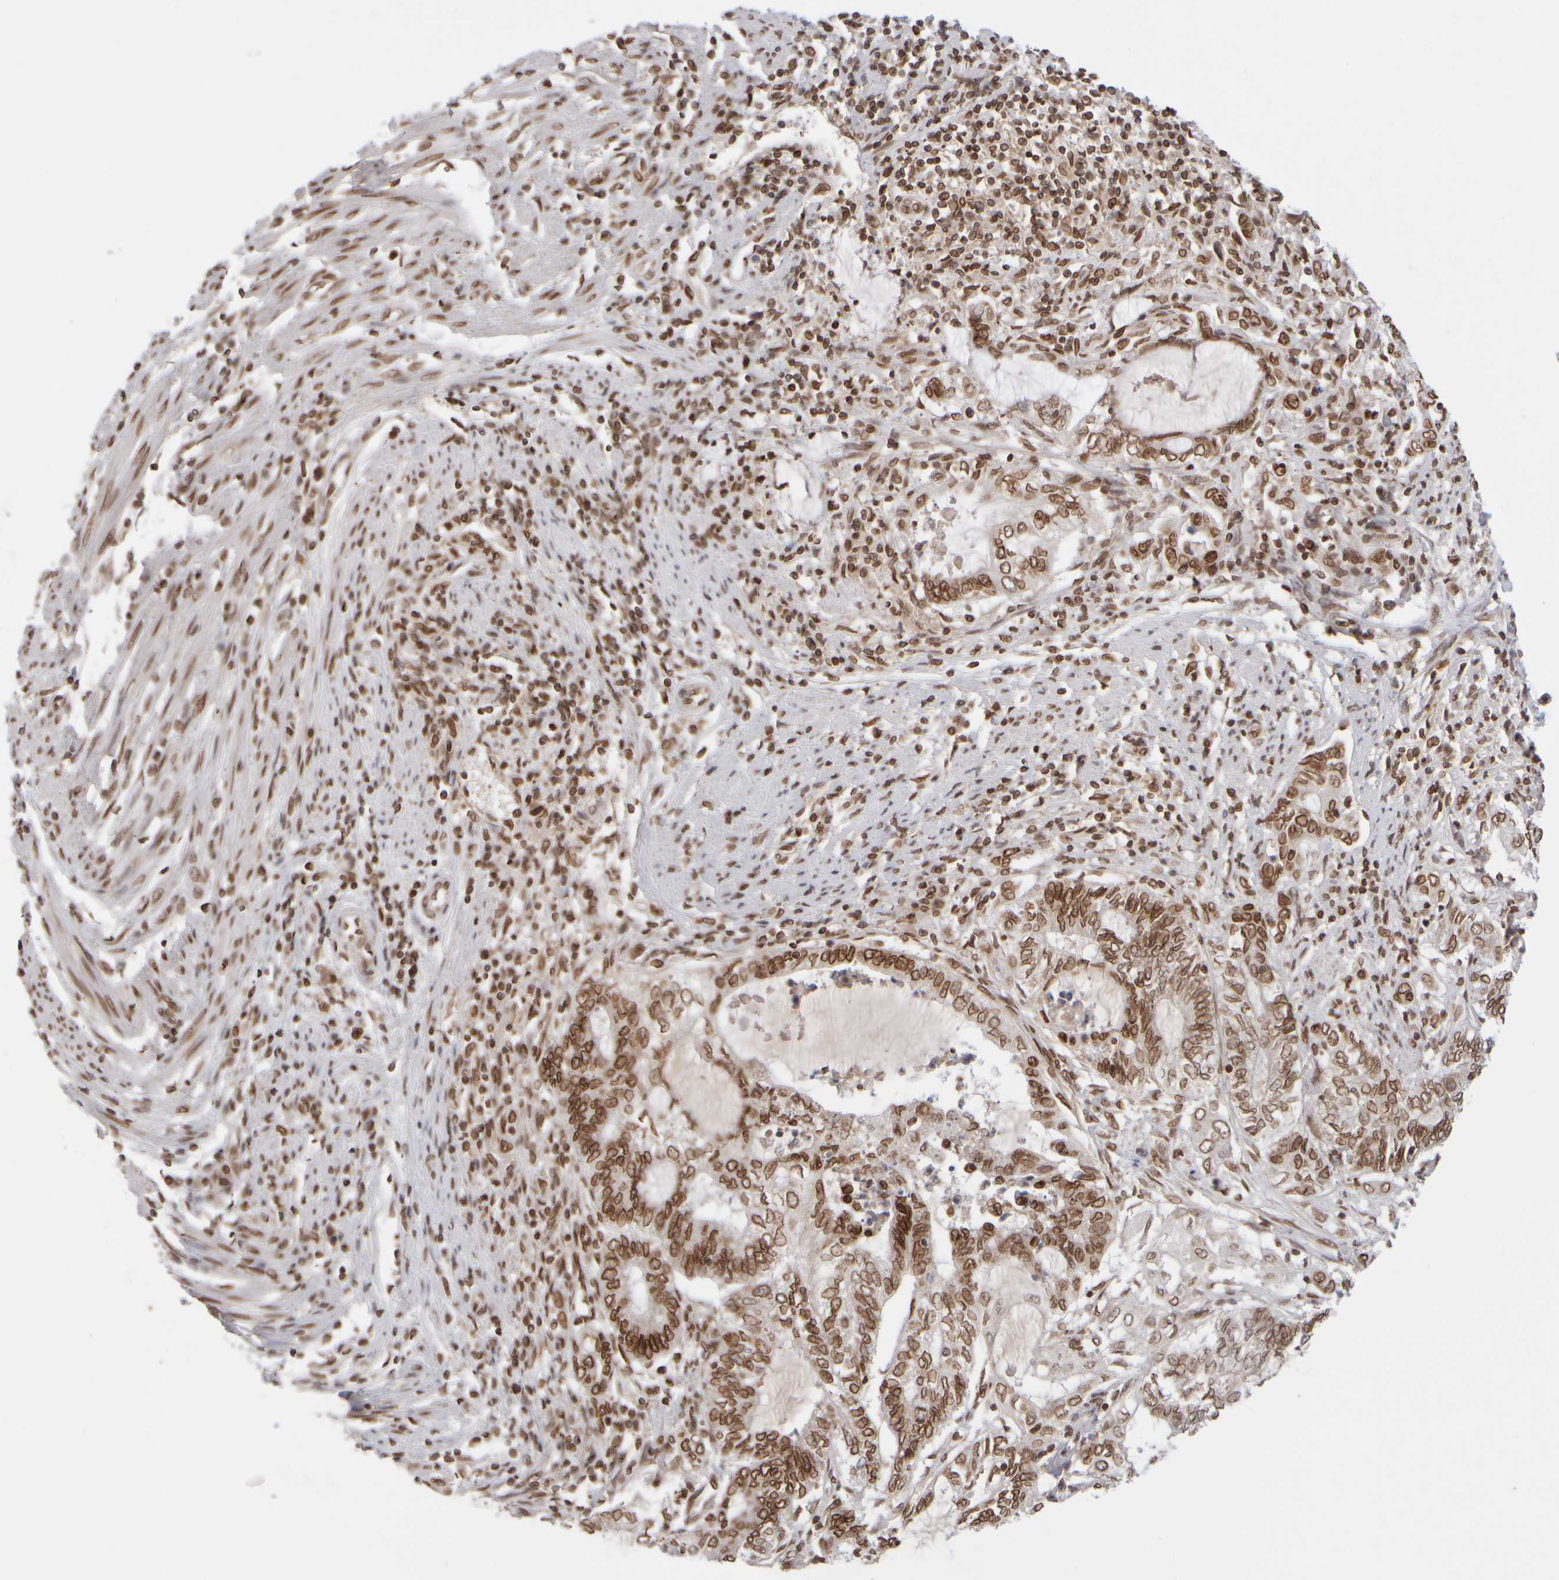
{"staining": {"intensity": "moderate", "quantity": ">75%", "location": "cytoplasmic/membranous,nuclear"}, "tissue": "endometrial cancer", "cell_type": "Tumor cells", "image_type": "cancer", "snomed": [{"axis": "morphology", "description": "Adenocarcinoma, NOS"}, {"axis": "topography", "description": "Uterus"}, {"axis": "topography", "description": "Endometrium"}], "caption": "Endometrial cancer (adenocarcinoma) stained for a protein reveals moderate cytoplasmic/membranous and nuclear positivity in tumor cells.", "gene": "ZC3HC1", "patient": {"sex": "female", "age": 70}}